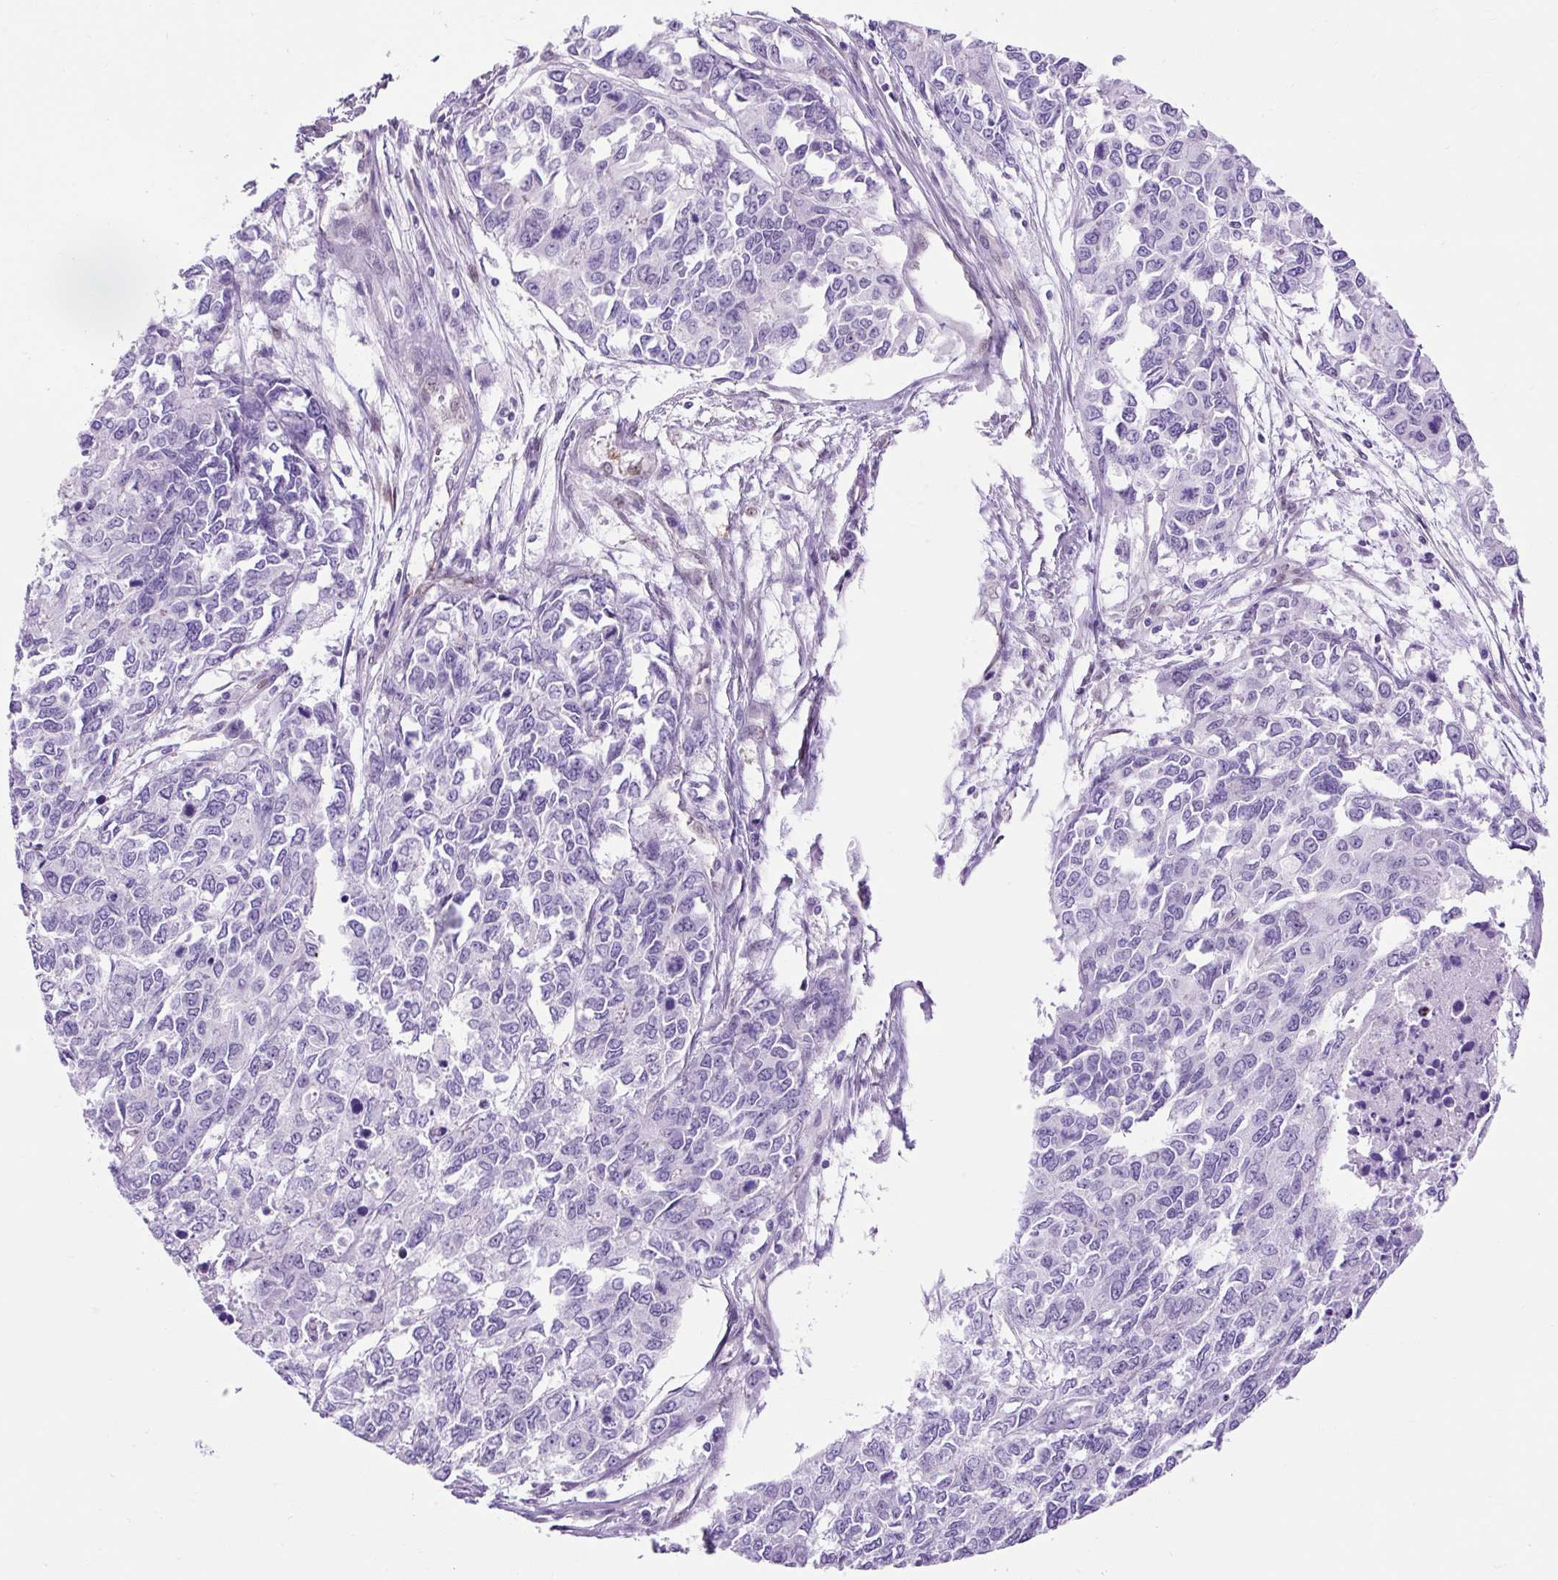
{"staining": {"intensity": "negative", "quantity": "none", "location": "none"}, "tissue": "endometrial cancer", "cell_type": "Tumor cells", "image_type": "cancer", "snomed": [{"axis": "morphology", "description": "Adenocarcinoma, NOS"}, {"axis": "topography", "description": "Uterus"}], "caption": "Immunohistochemistry (IHC) of endometrial cancer displays no positivity in tumor cells. (DAB (3,3'-diaminobenzidine) immunohistochemistry (IHC) with hematoxylin counter stain).", "gene": "KRT12", "patient": {"sex": "female", "age": 79}}